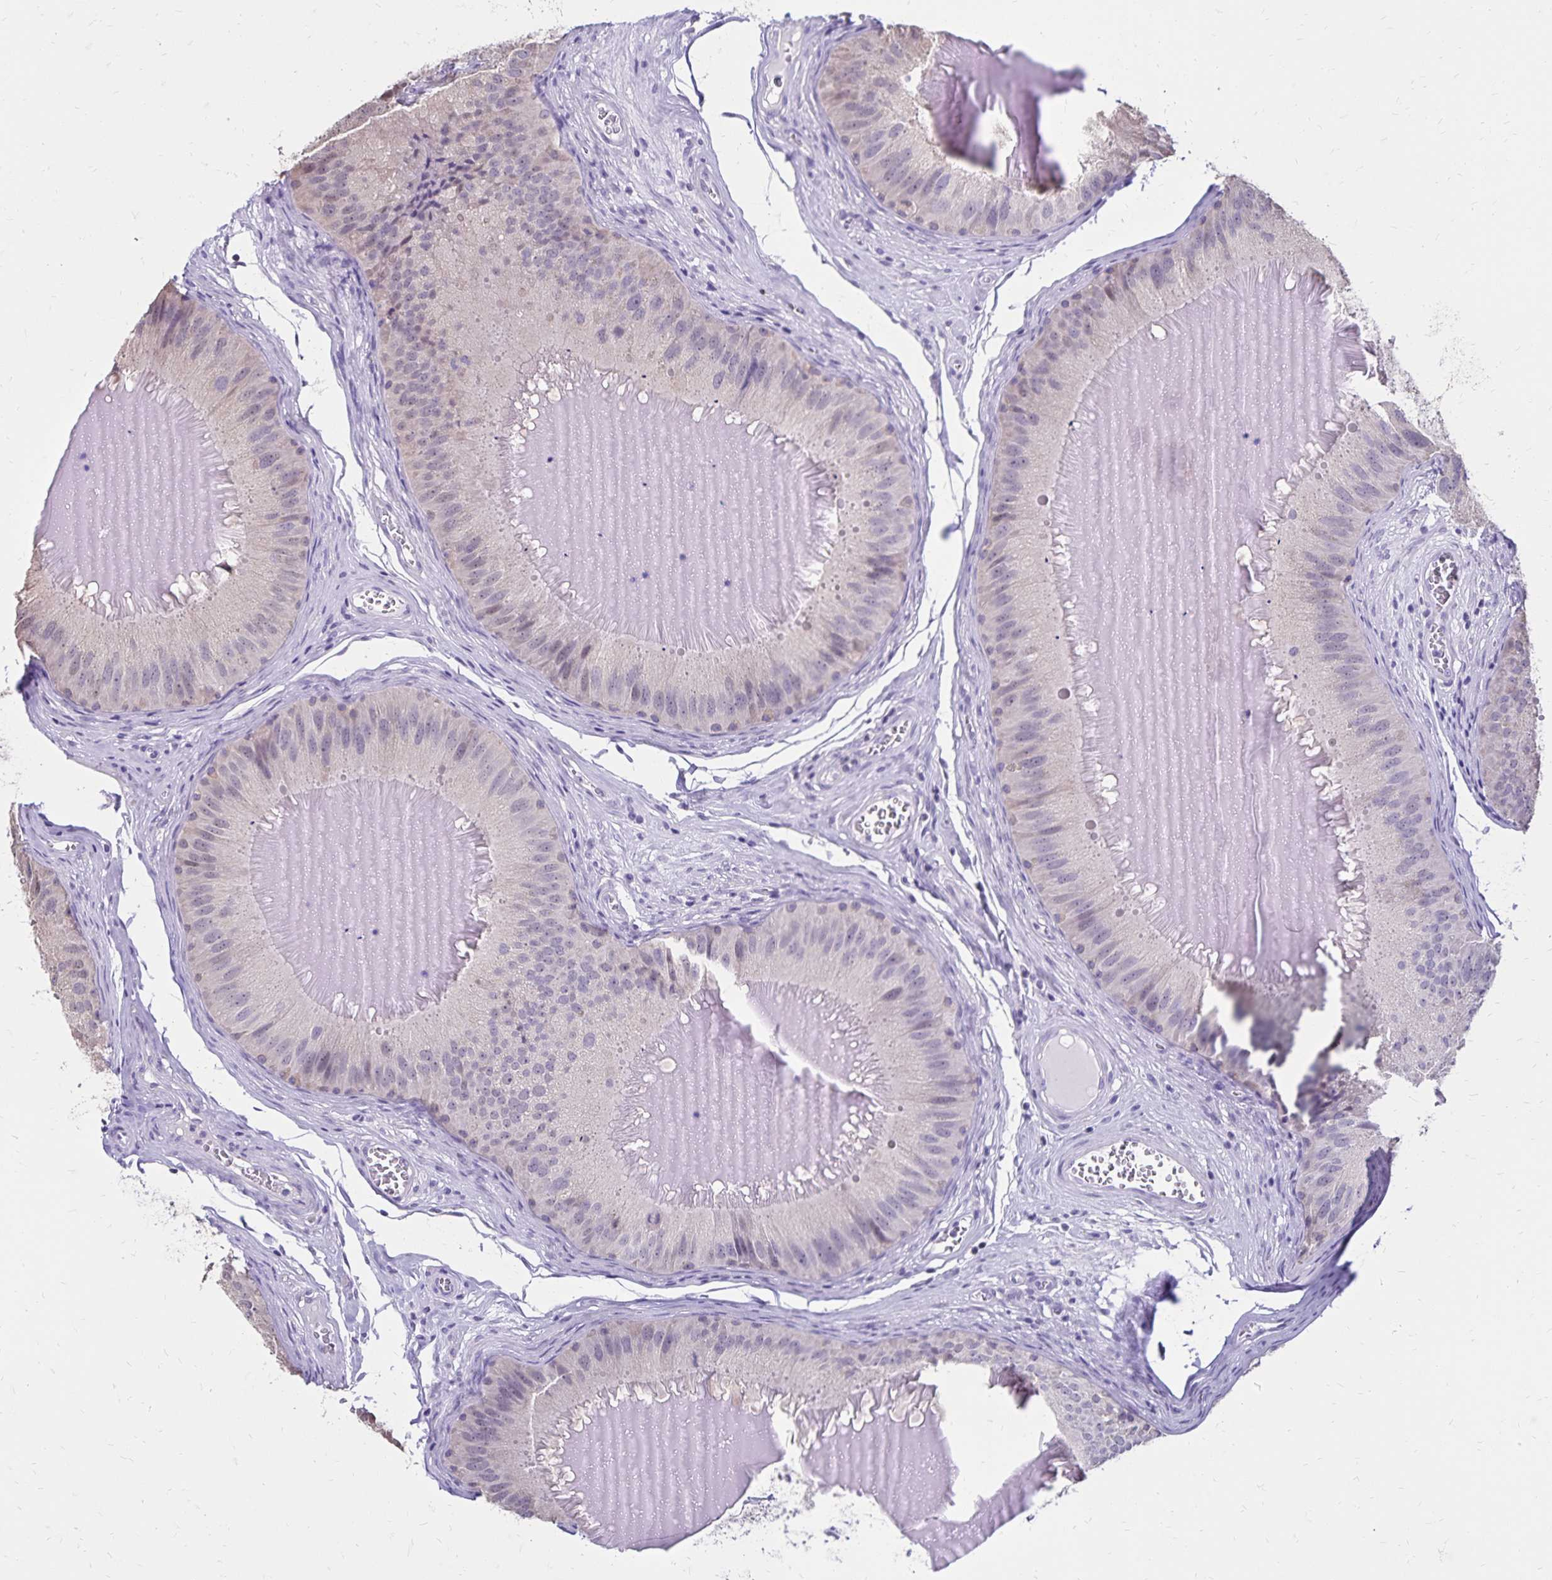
{"staining": {"intensity": "negative", "quantity": "none", "location": "none"}, "tissue": "epididymis", "cell_type": "Glandular cells", "image_type": "normal", "snomed": [{"axis": "morphology", "description": "Normal tissue, NOS"}, {"axis": "topography", "description": "Epididymis, spermatic cord, NOS"}], "caption": "Glandular cells are negative for protein expression in normal human epididymis.", "gene": "SH3GL3", "patient": {"sex": "male", "age": 39}}